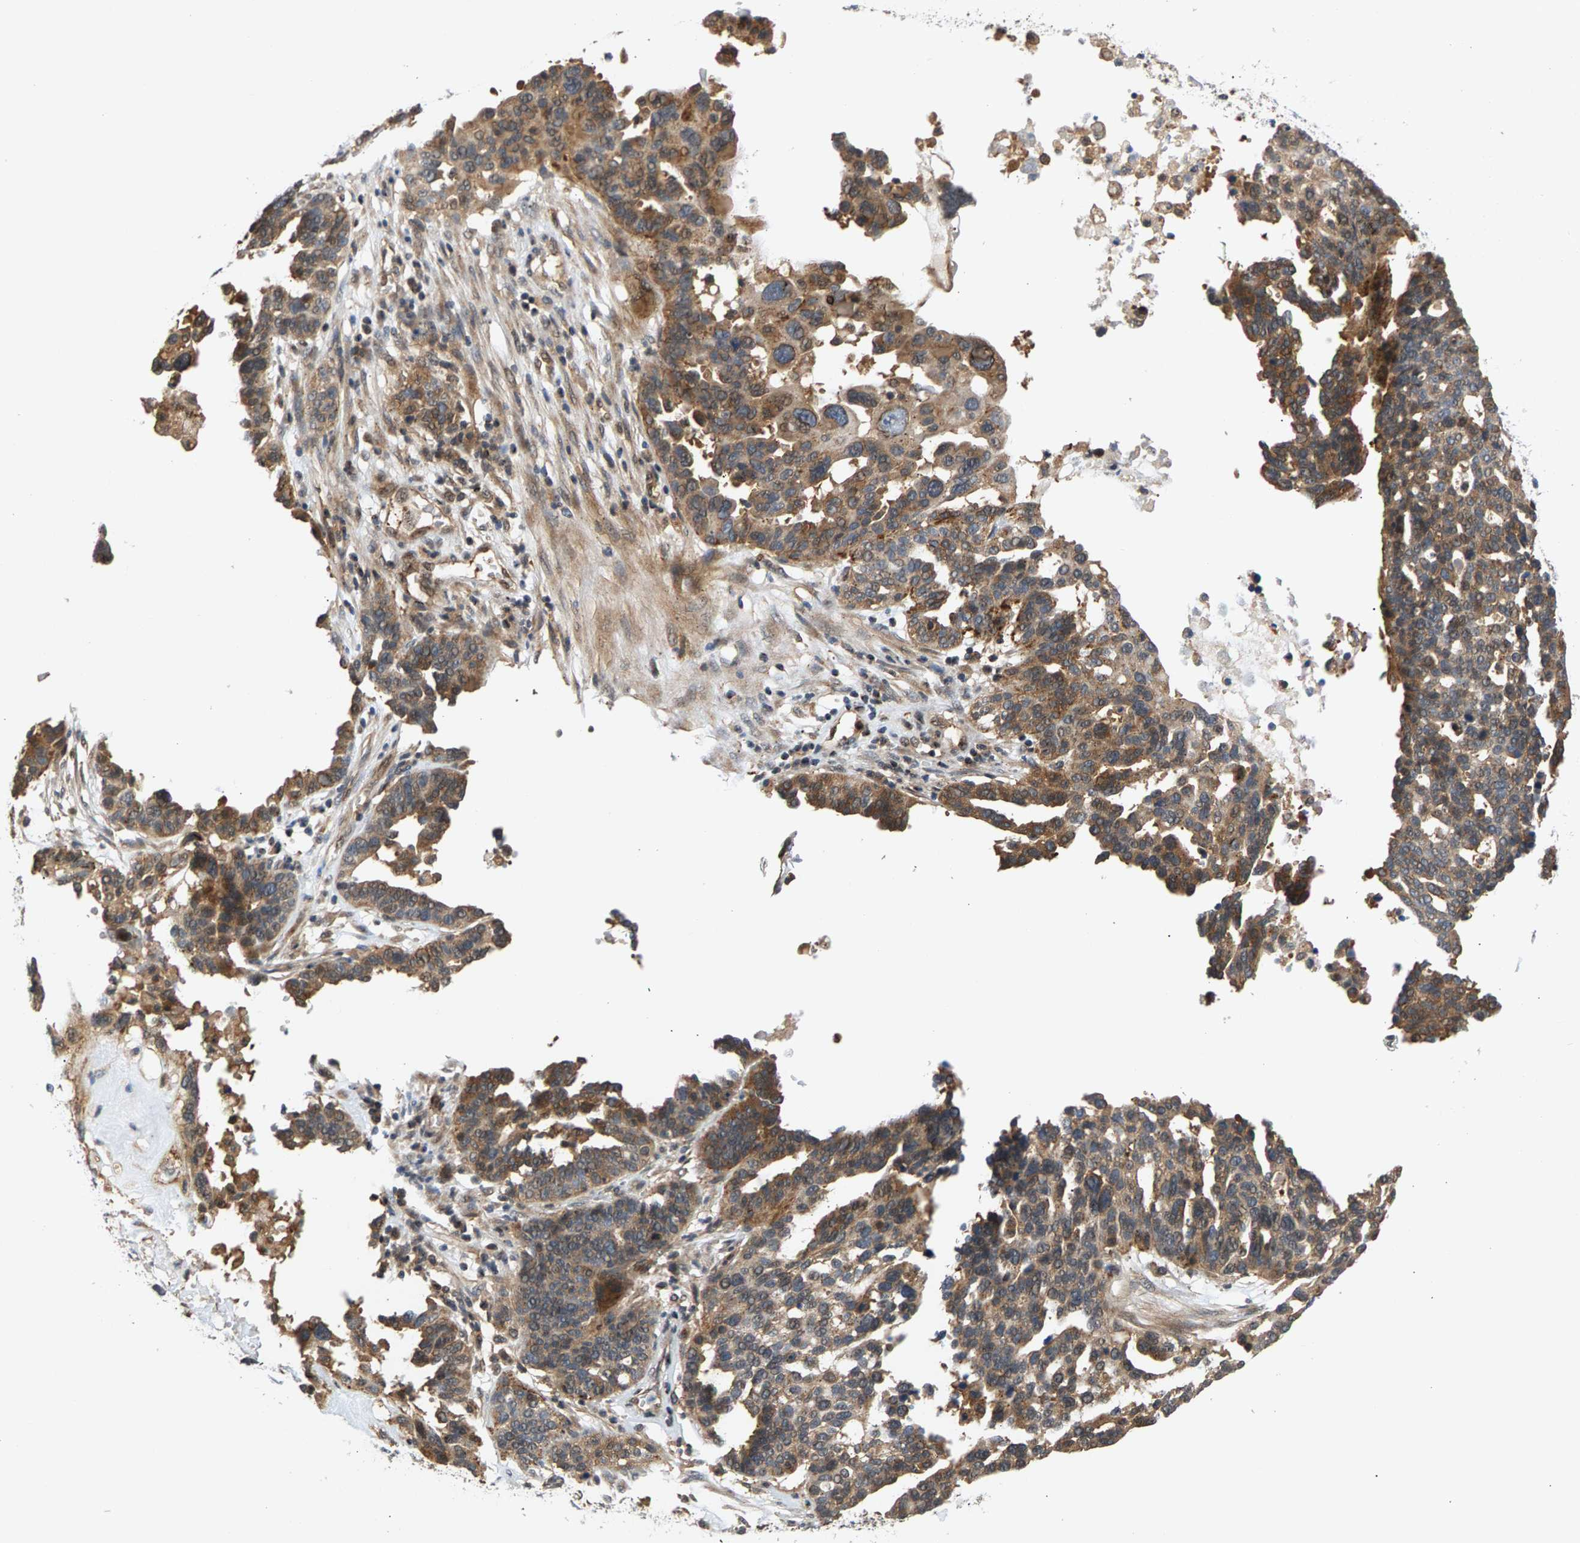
{"staining": {"intensity": "moderate", "quantity": ">75%", "location": "cytoplasmic/membranous"}, "tissue": "ovarian cancer", "cell_type": "Tumor cells", "image_type": "cancer", "snomed": [{"axis": "morphology", "description": "Cystadenocarcinoma, serous, NOS"}, {"axis": "topography", "description": "Ovary"}], "caption": "Protein staining of ovarian cancer tissue reveals moderate cytoplasmic/membranous positivity in about >75% of tumor cells. The protein of interest is stained brown, and the nuclei are stained in blue (DAB IHC with brightfield microscopy, high magnification).", "gene": "MAP2K5", "patient": {"sex": "female", "age": 59}}